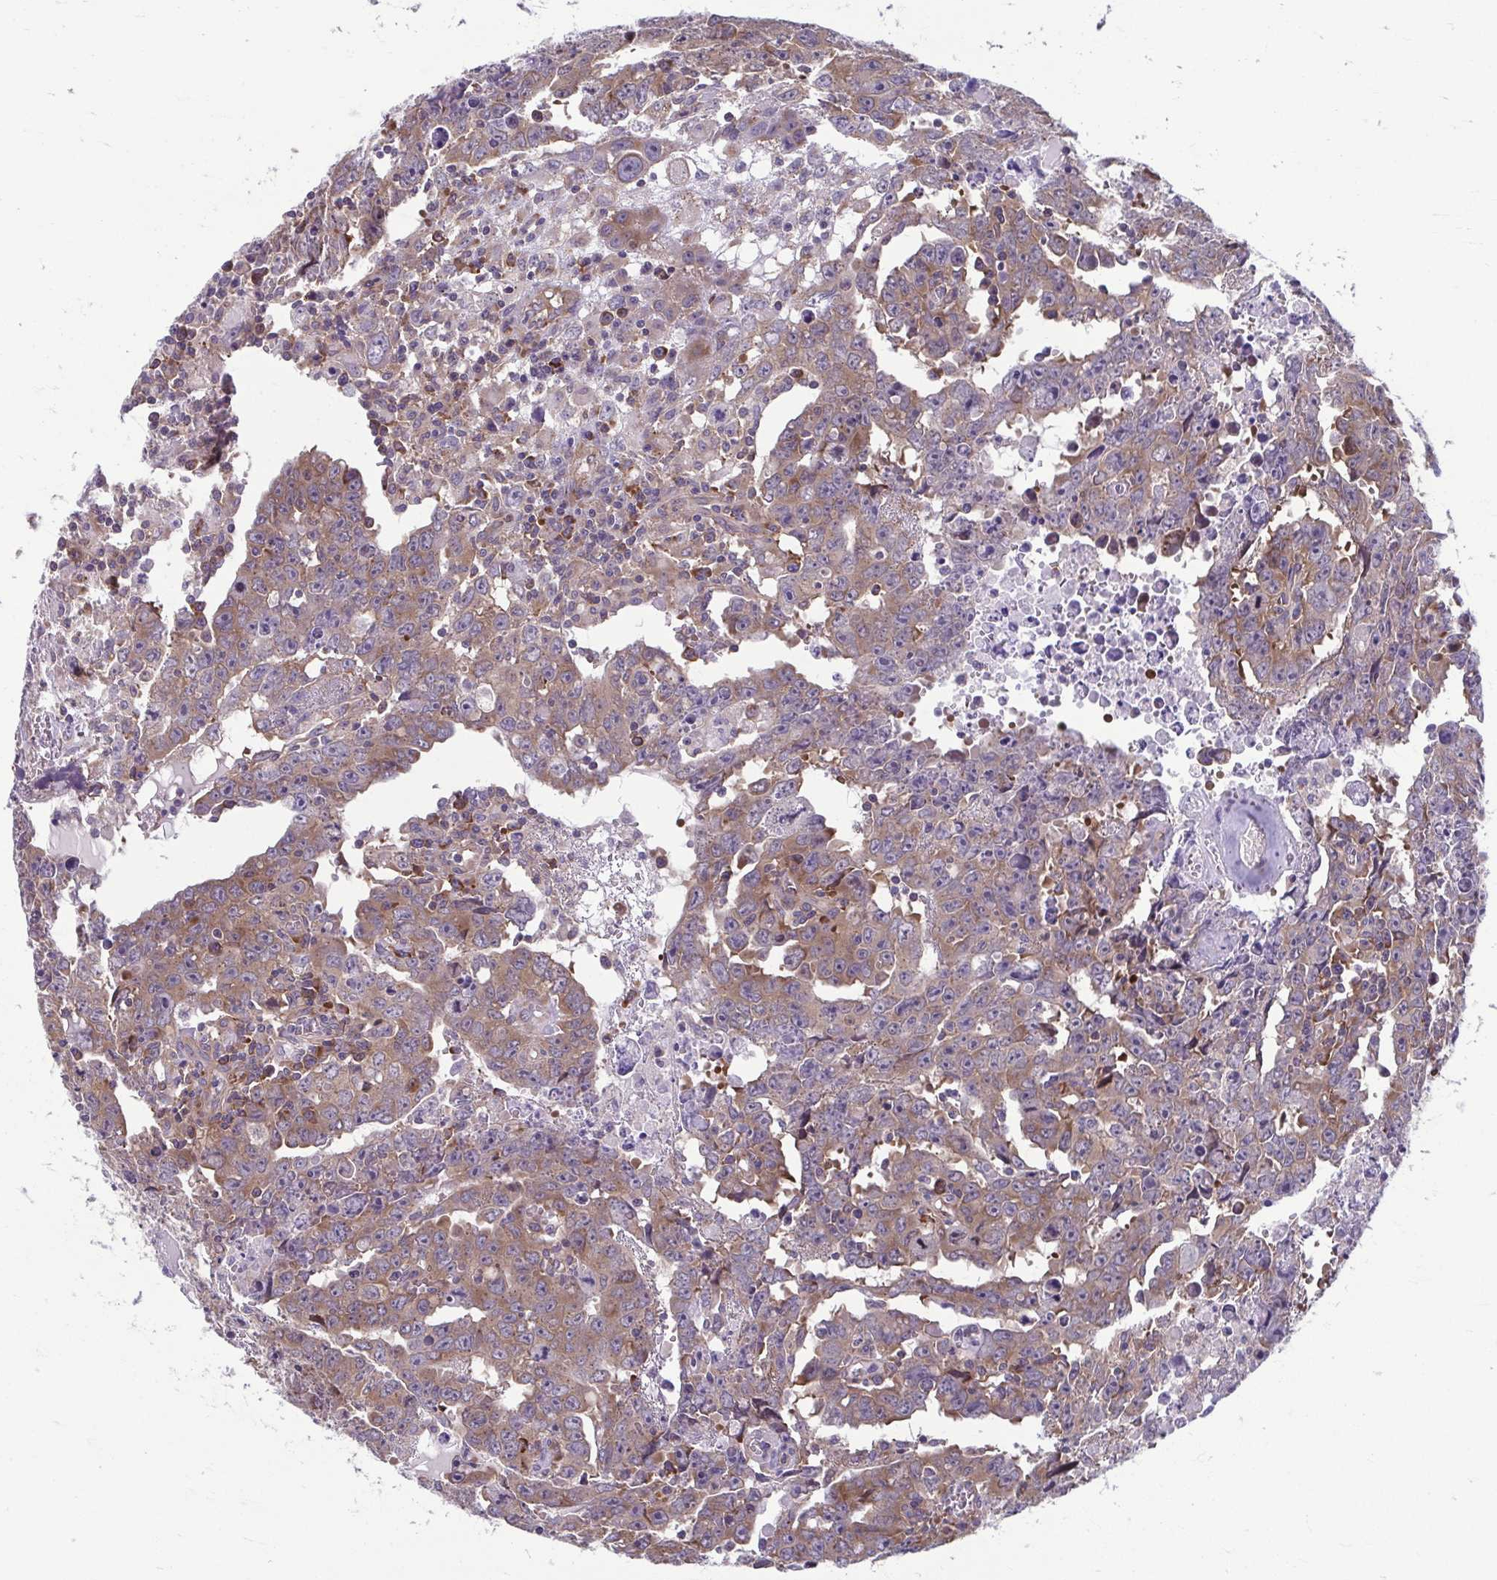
{"staining": {"intensity": "moderate", "quantity": ">75%", "location": "cytoplasmic/membranous"}, "tissue": "testis cancer", "cell_type": "Tumor cells", "image_type": "cancer", "snomed": [{"axis": "morphology", "description": "Carcinoma, Embryonal, NOS"}, {"axis": "topography", "description": "Testis"}], "caption": "Human embryonal carcinoma (testis) stained with a protein marker reveals moderate staining in tumor cells.", "gene": "TMEM108", "patient": {"sex": "male", "age": 22}}